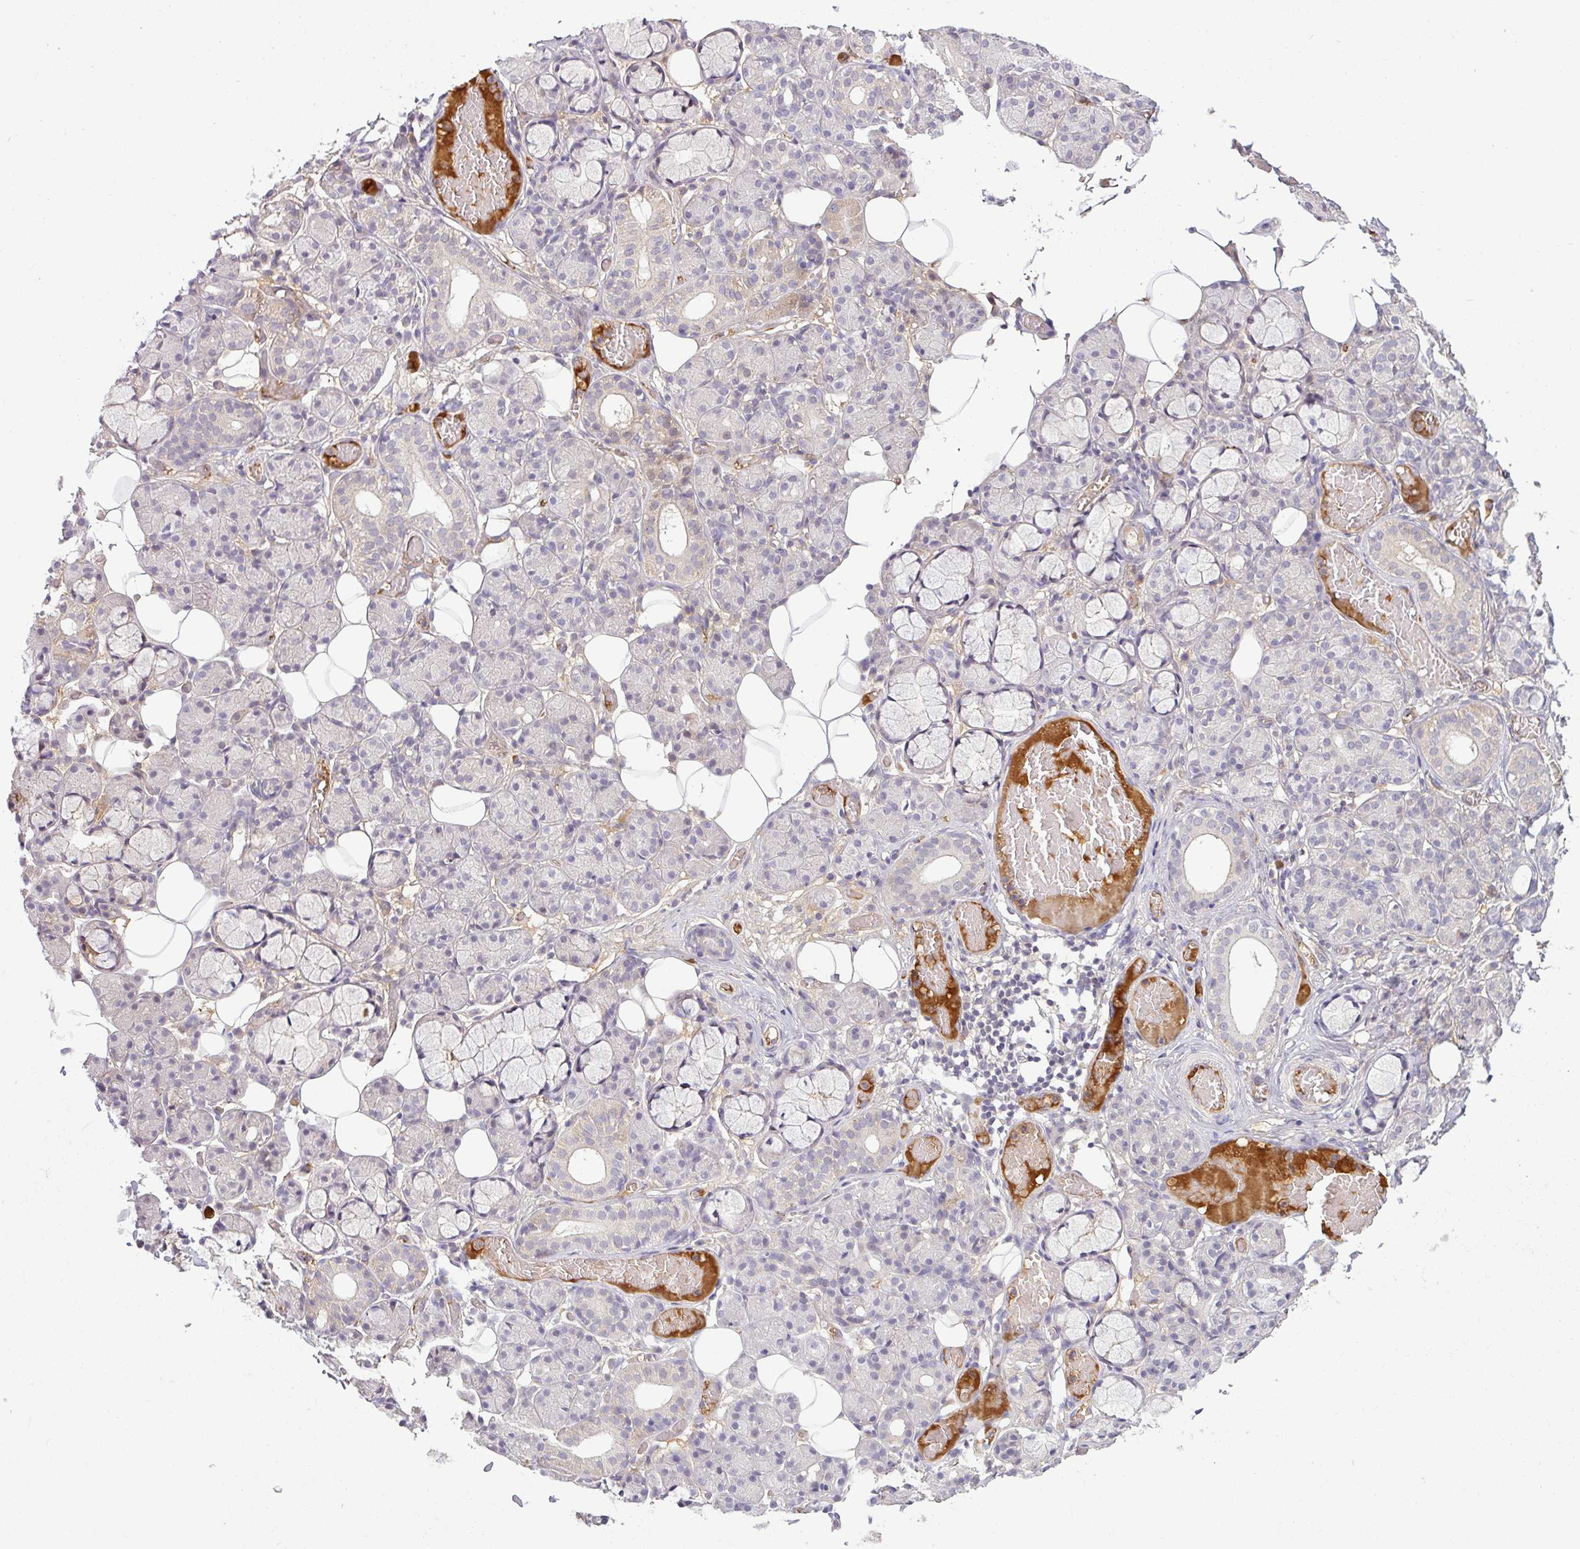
{"staining": {"intensity": "negative", "quantity": "none", "location": "none"}, "tissue": "salivary gland", "cell_type": "Glandular cells", "image_type": "normal", "snomed": [{"axis": "morphology", "description": "Normal tissue, NOS"}, {"axis": "topography", "description": "Salivary gland"}], "caption": "Image shows no protein expression in glandular cells of normal salivary gland. (DAB (3,3'-diaminobenzidine) immunohistochemistry (IHC), high magnification).", "gene": "APOM", "patient": {"sex": "male", "age": 63}}